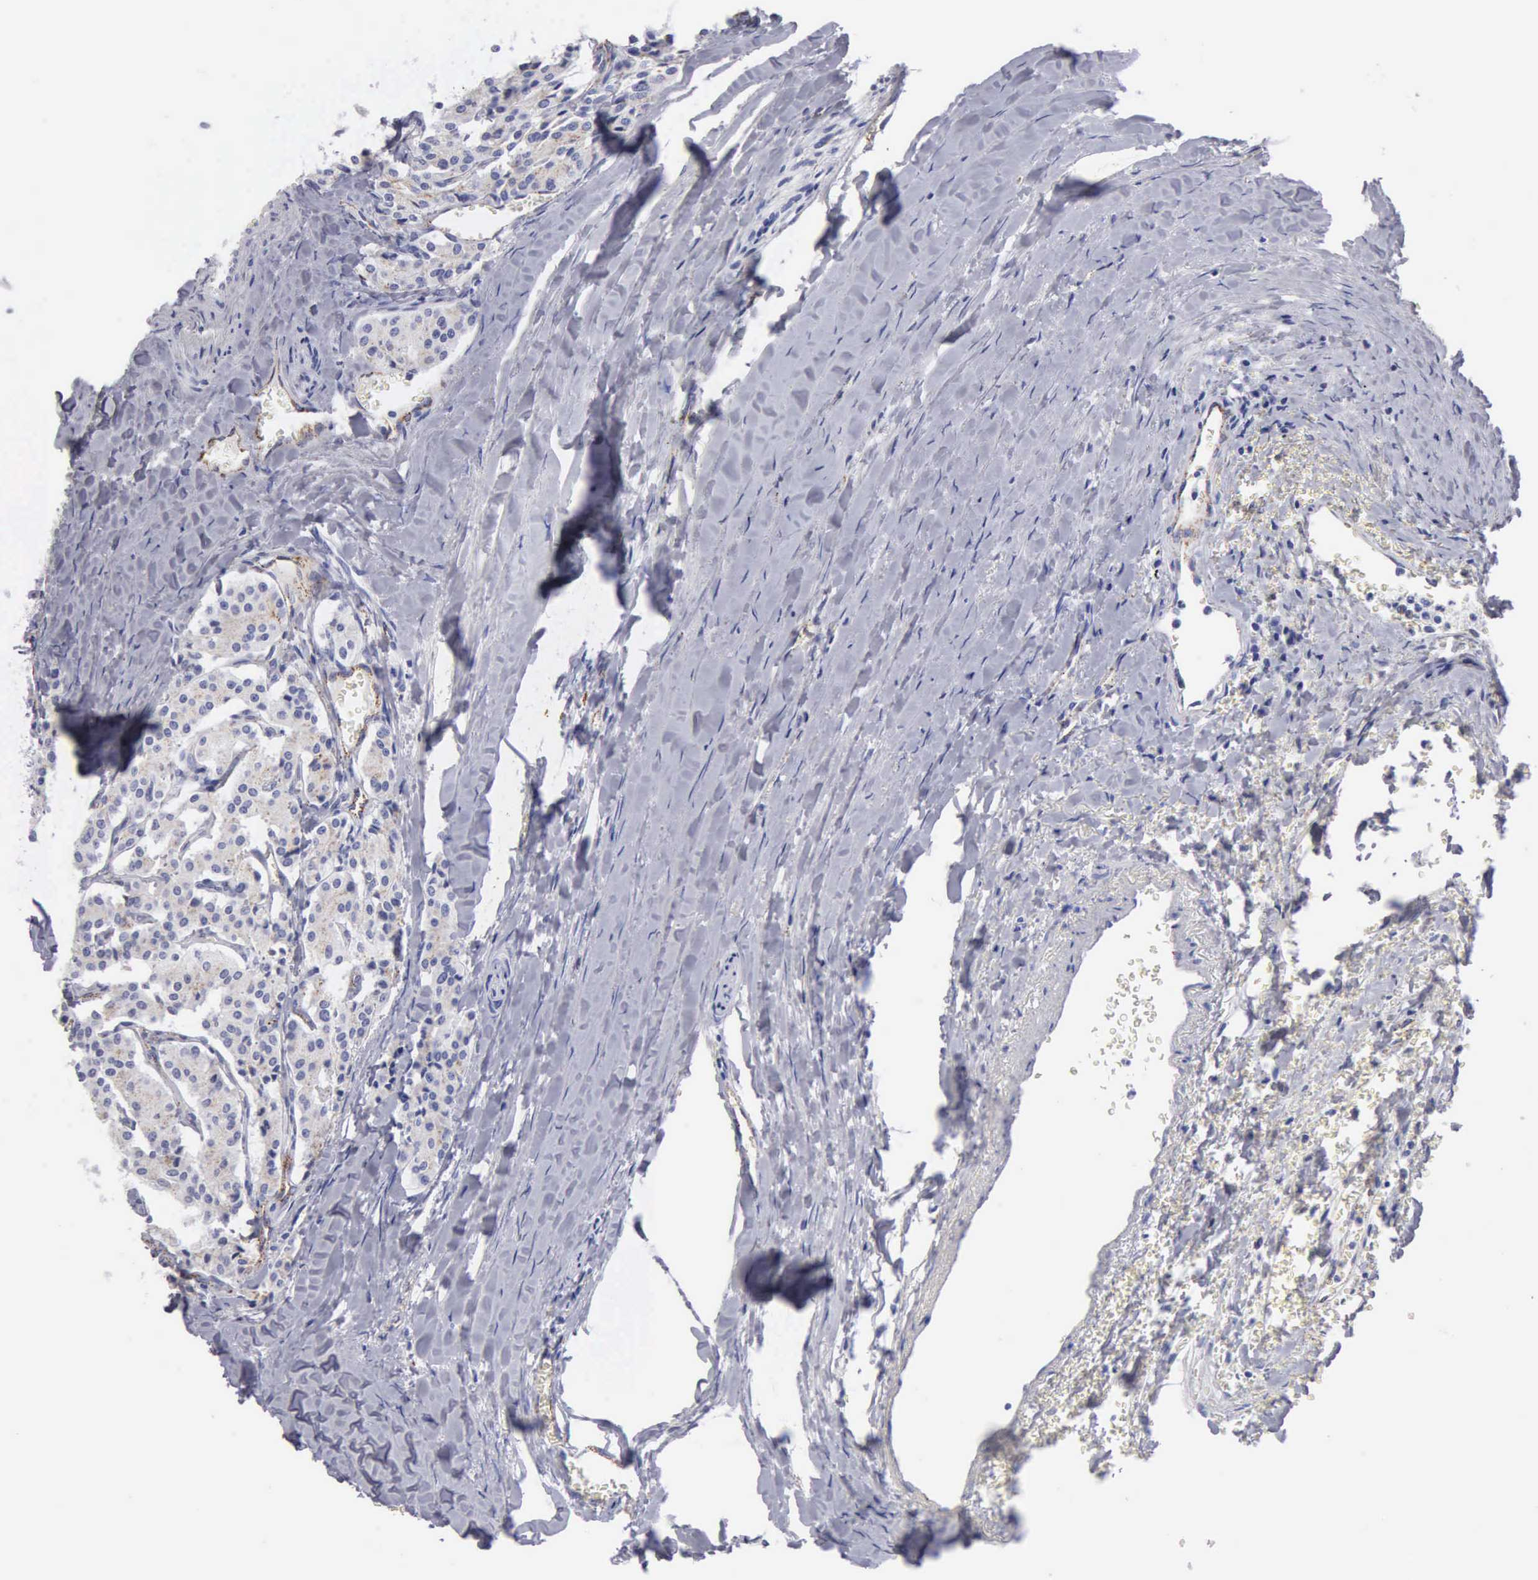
{"staining": {"intensity": "negative", "quantity": "none", "location": "none"}, "tissue": "carcinoid", "cell_type": "Tumor cells", "image_type": "cancer", "snomed": [{"axis": "morphology", "description": "Carcinoid, malignant, NOS"}, {"axis": "topography", "description": "Bronchus"}], "caption": "This is an IHC histopathology image of carcinoid (malignant). There is no positivity in tumor cells.", "gene": "CTSL", "patient": {"sex": "male", "age": 55}}